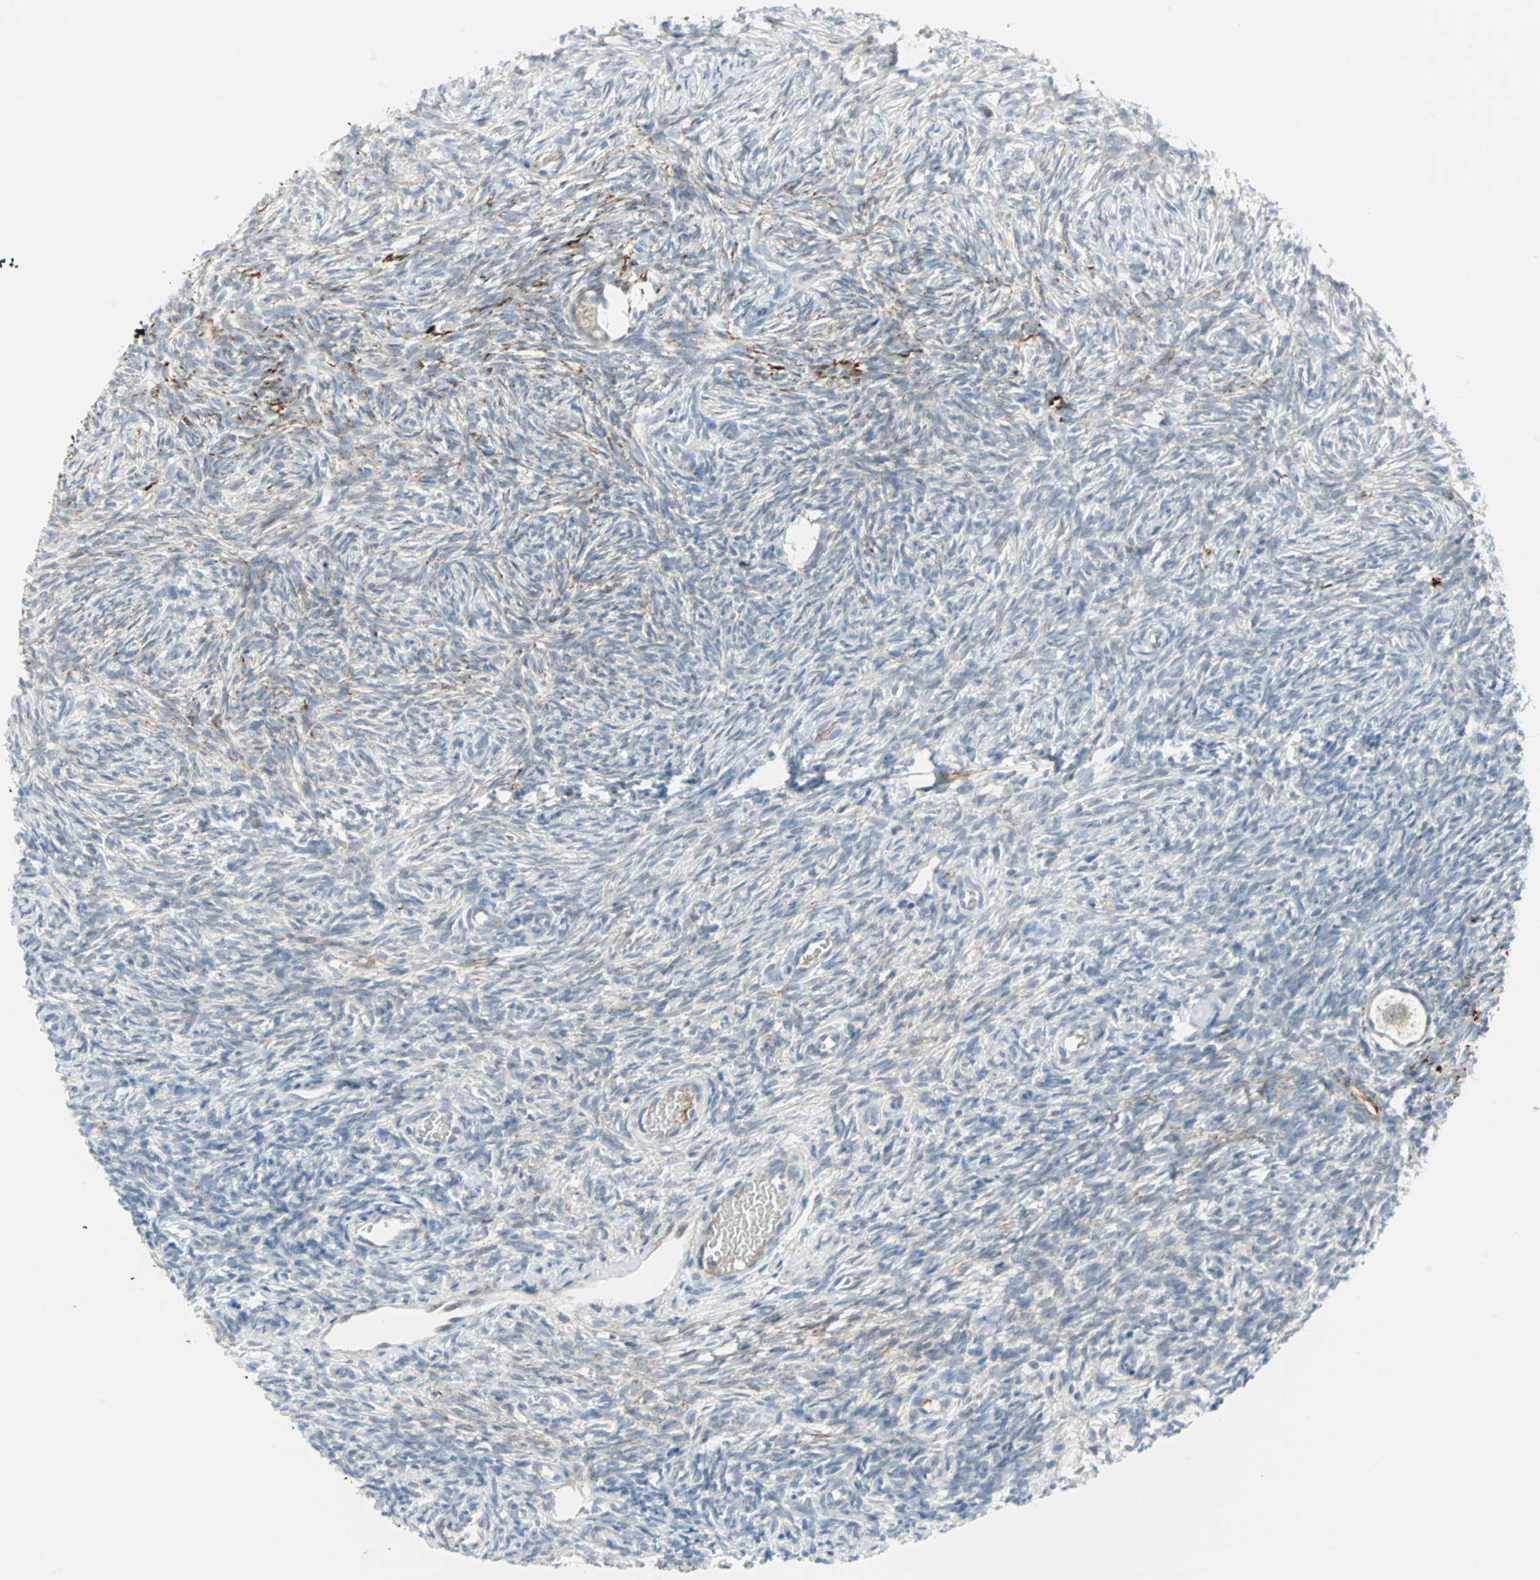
{"staining": {"intensity": "negative", "quantity": "none", "location": "none"}, "tissue": "ovary", "cell_type": "Follicle cells", "image_type": "normal", "snomed": [{"axis": "morphology", "description": "Normal tissue, NOS"}, {"axis": "topography", "description": "Ovary"}], "caption": "IHC photomicrograph of normal human ovary stained for a protein (brown), which exhibits no expression in follicle cells.", "gene": "CASP3", "patient": {"sex": "female", "age": 35}}